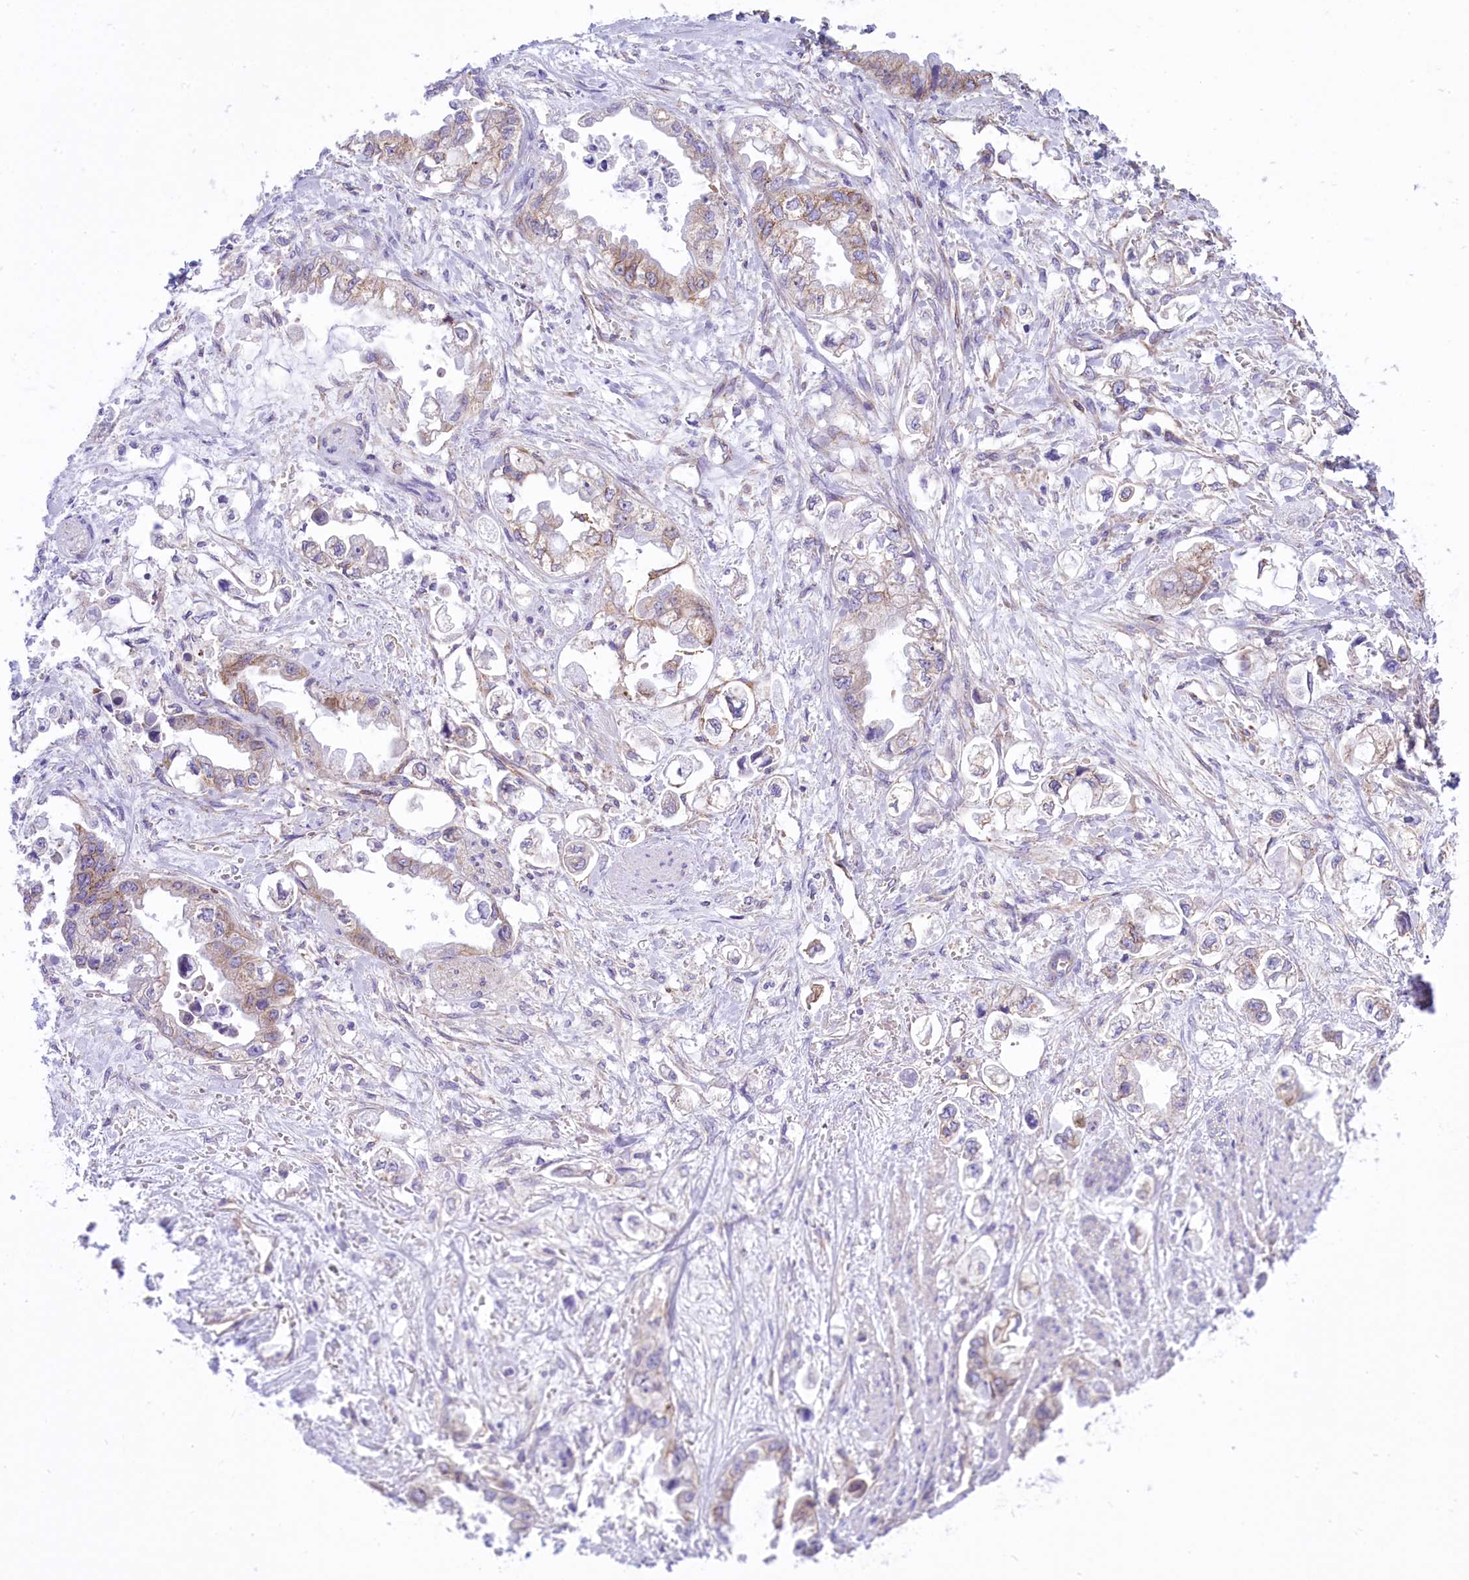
{"staining": {"intensity": "weak", "quantity": "<25%", "location": "cytoplasmic/membranous"}, "tissue": "stomach cancer", "cell_type": "Tumor cells", "image_type": "cancer", "snomed": [{"axis": "morphology", "description": "Adenocarcinoma, NOS"}, {"axis": "topography", "description": "Stomach"}], "caption": "DAB (3,3'-diaminobenzidine) immunohistochemical staining of stomach adenocarcinoma demonstrates no significant expression in tumor cells.", "gene": "SEPTIN9", "patient": {"sex": "male", "age": 62}}